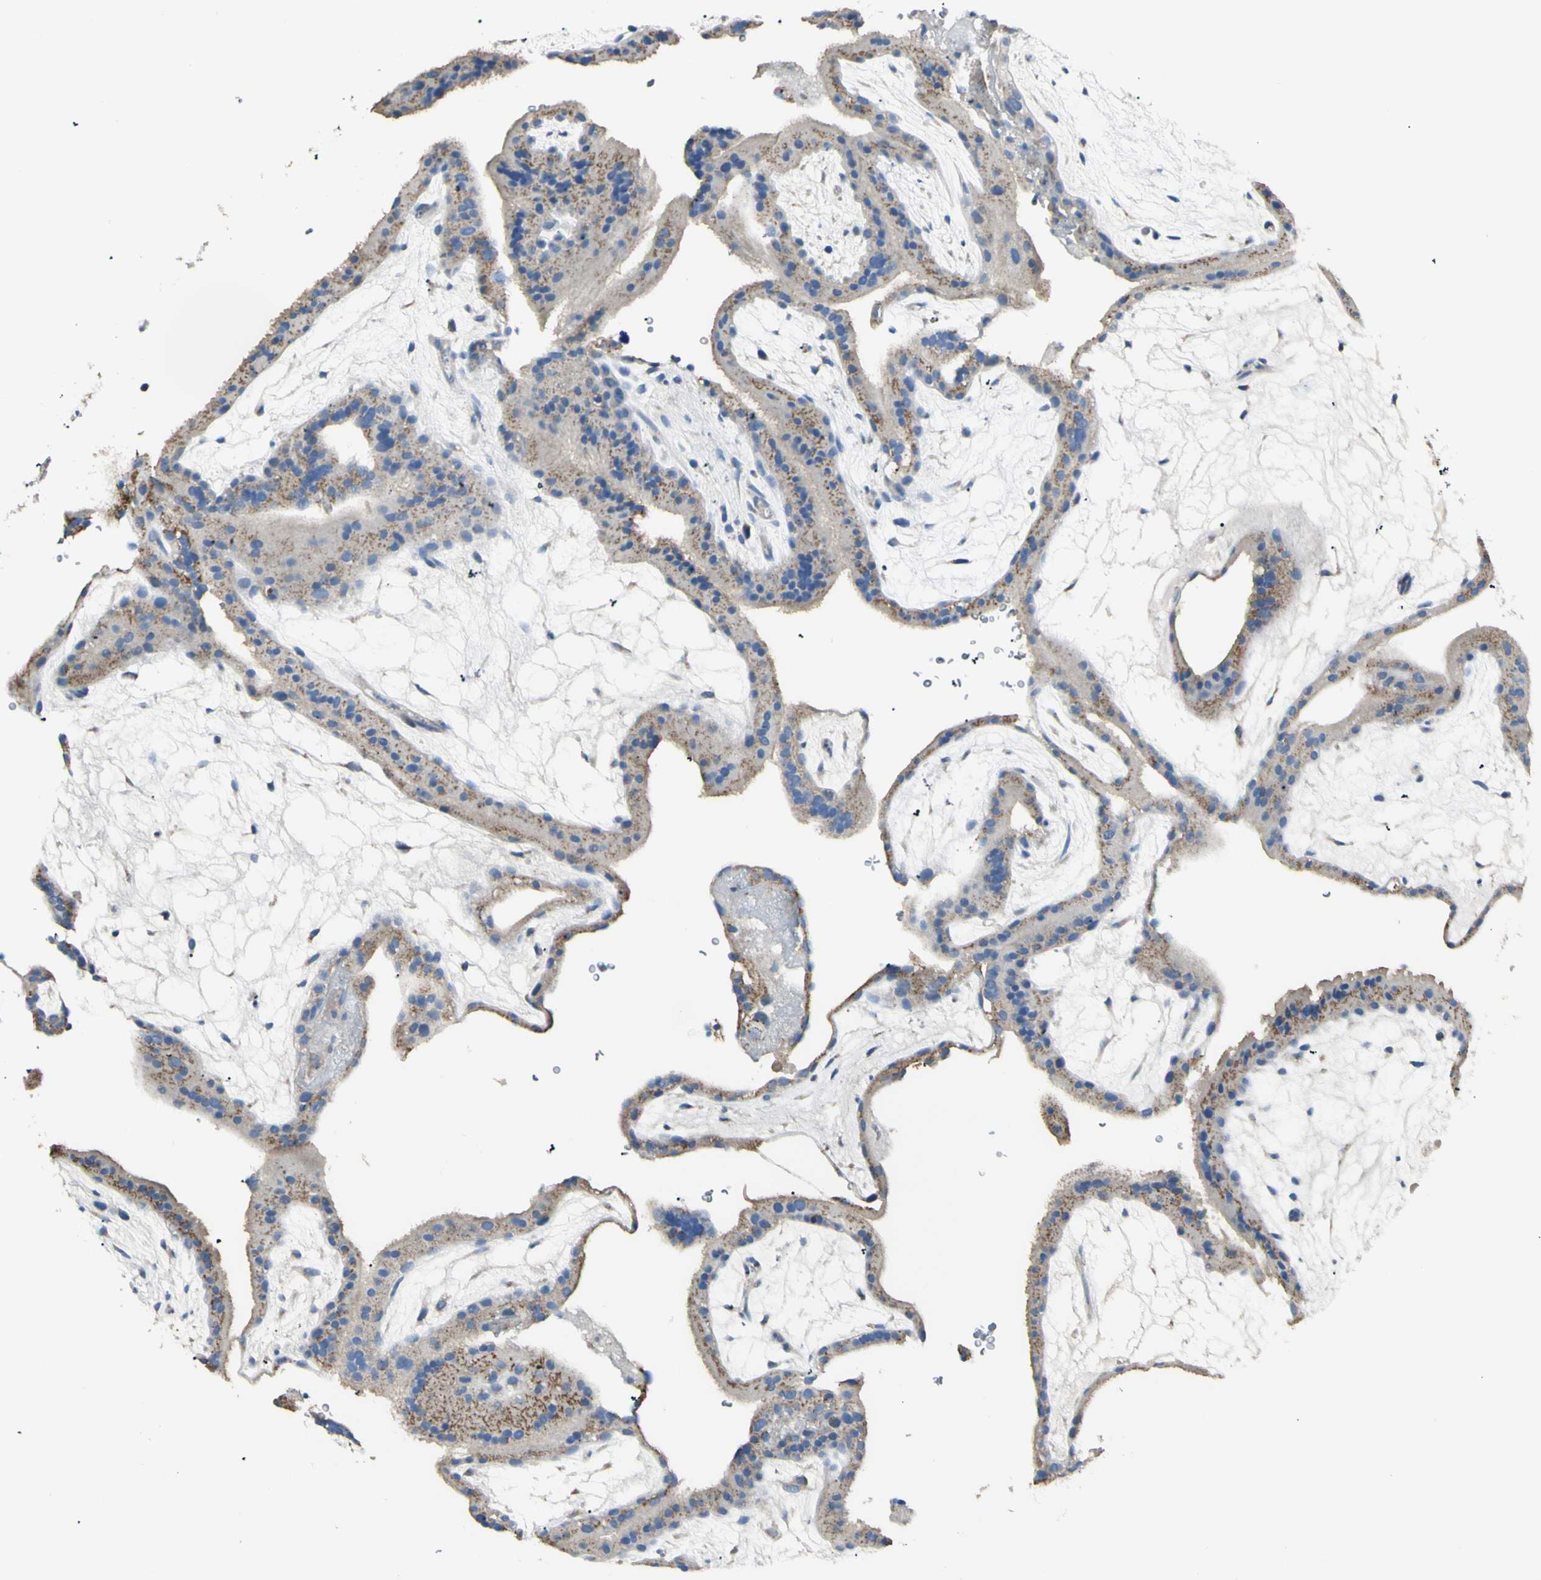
{"staining": {"intensity": "moderate", "quantity": "25%-75%", "location": "cytoplasmic/membranous"}, "tissue": "placenta", "cell_type": "Decidual cells", "image_type": "normal", "snomed": [{"axis": "morphology", "description": "Normal tissue, NOS"}, {"axis": "topography", "description": "Placenta"}], "caption": "Immunohistochemistry (IHC) image of benign placenta: human placenta stained using IHC shows medium levels of moderate protein expression localized specifically in the cytoplasmic/membranous of decidual cells, appearing as a cytoplasmic/membranous brown color.", "gene": "B4GALT3", "patient": {"sex": "female", "age": 19}}